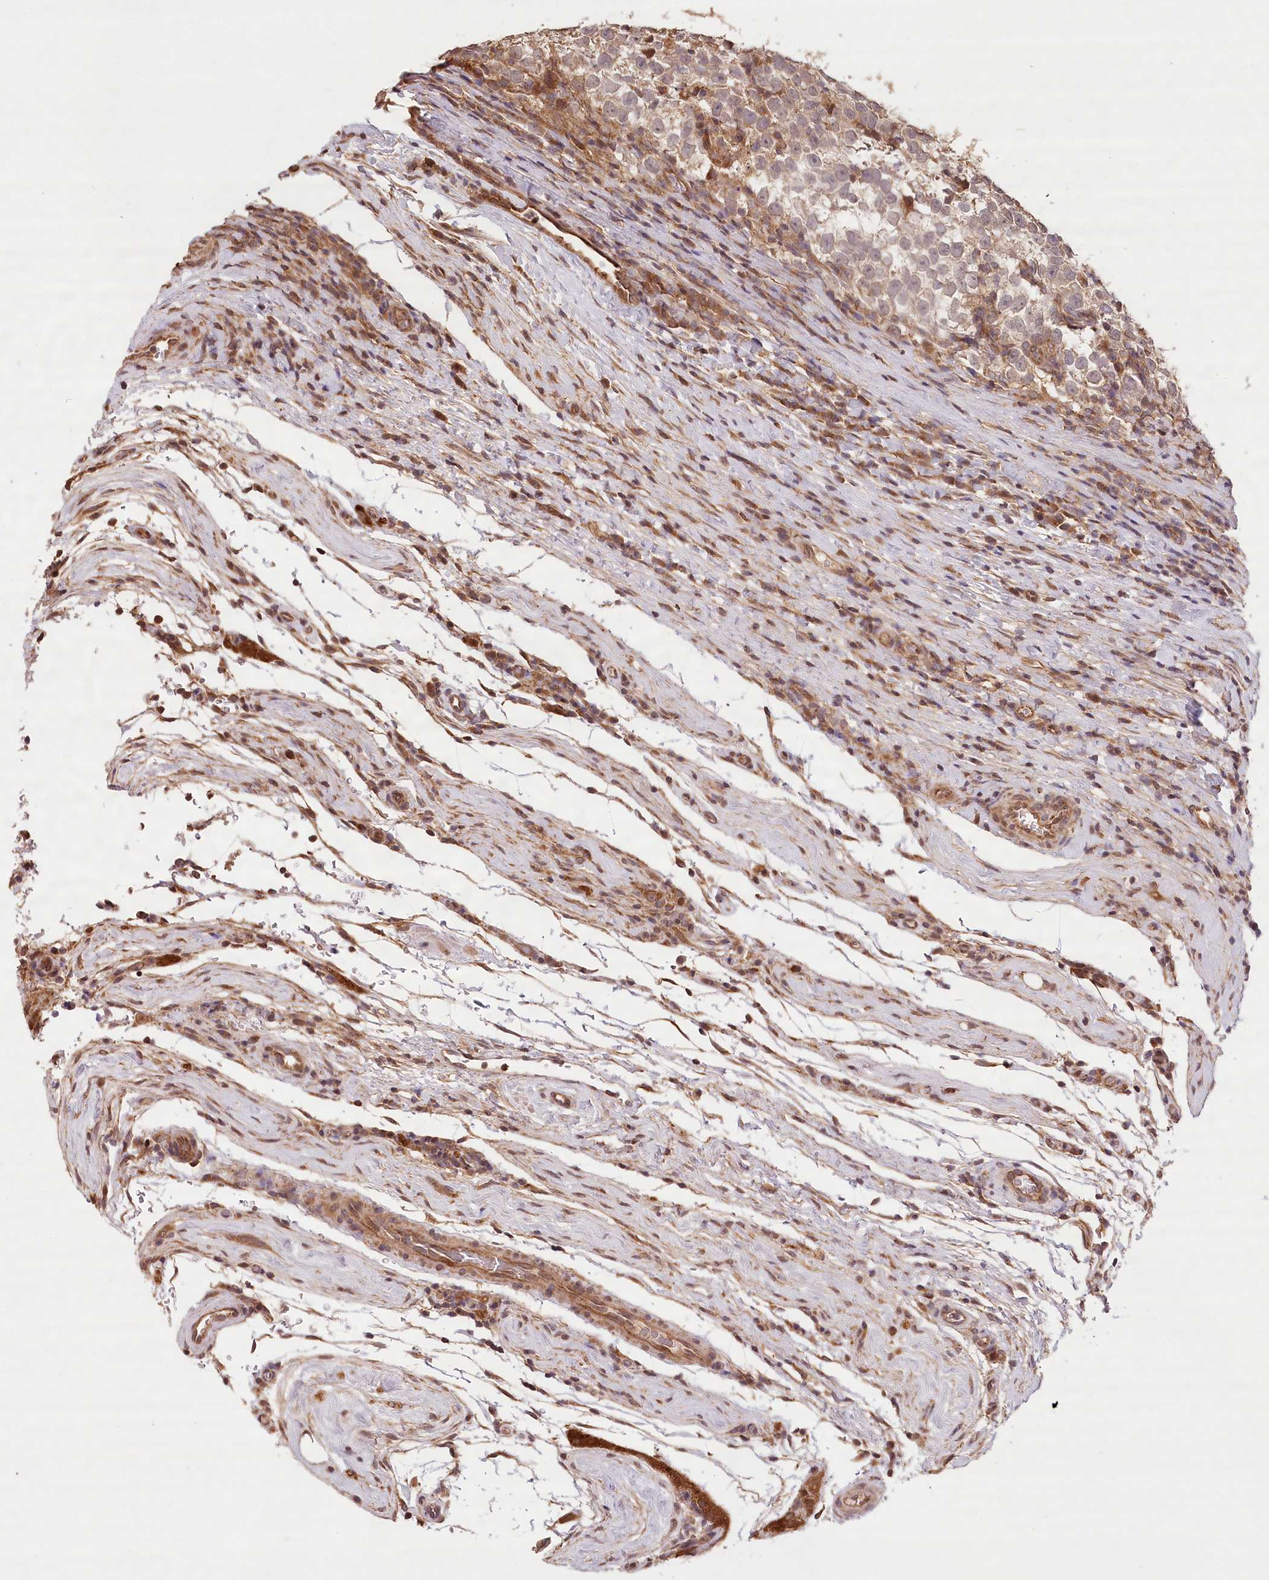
{"staining": {"intensity": "weak", "quantity": ">75%", "location": "cytoplasmic/membranous"}, "tissue": "testis cancer", "cell_type": "Tumor cells", "image_type": "cancer", "snomed": [{"axis": "morphology", "description": "Normal tissue, NOS"}, {"axis": "morphology", "description": "Seminoma, NOS"}, {"axis": "topography", "description": "Testis"}], "caption": "High-magnification brightfield microscopy of testis seminoma stained with DAB (brown) and counterstained with hematoxylin (blue). tumor cells exhibit weak cytoplasmic/membranous expression is seen in about>75% of cells. (Stains: DAB (3,3'-diaminobenzidine) in brown, nuclei in blue, Microscopy: brightfield microscopy at high magnification).", "gene": "LSS", "patient": {"sex": "male", "age": 43}}